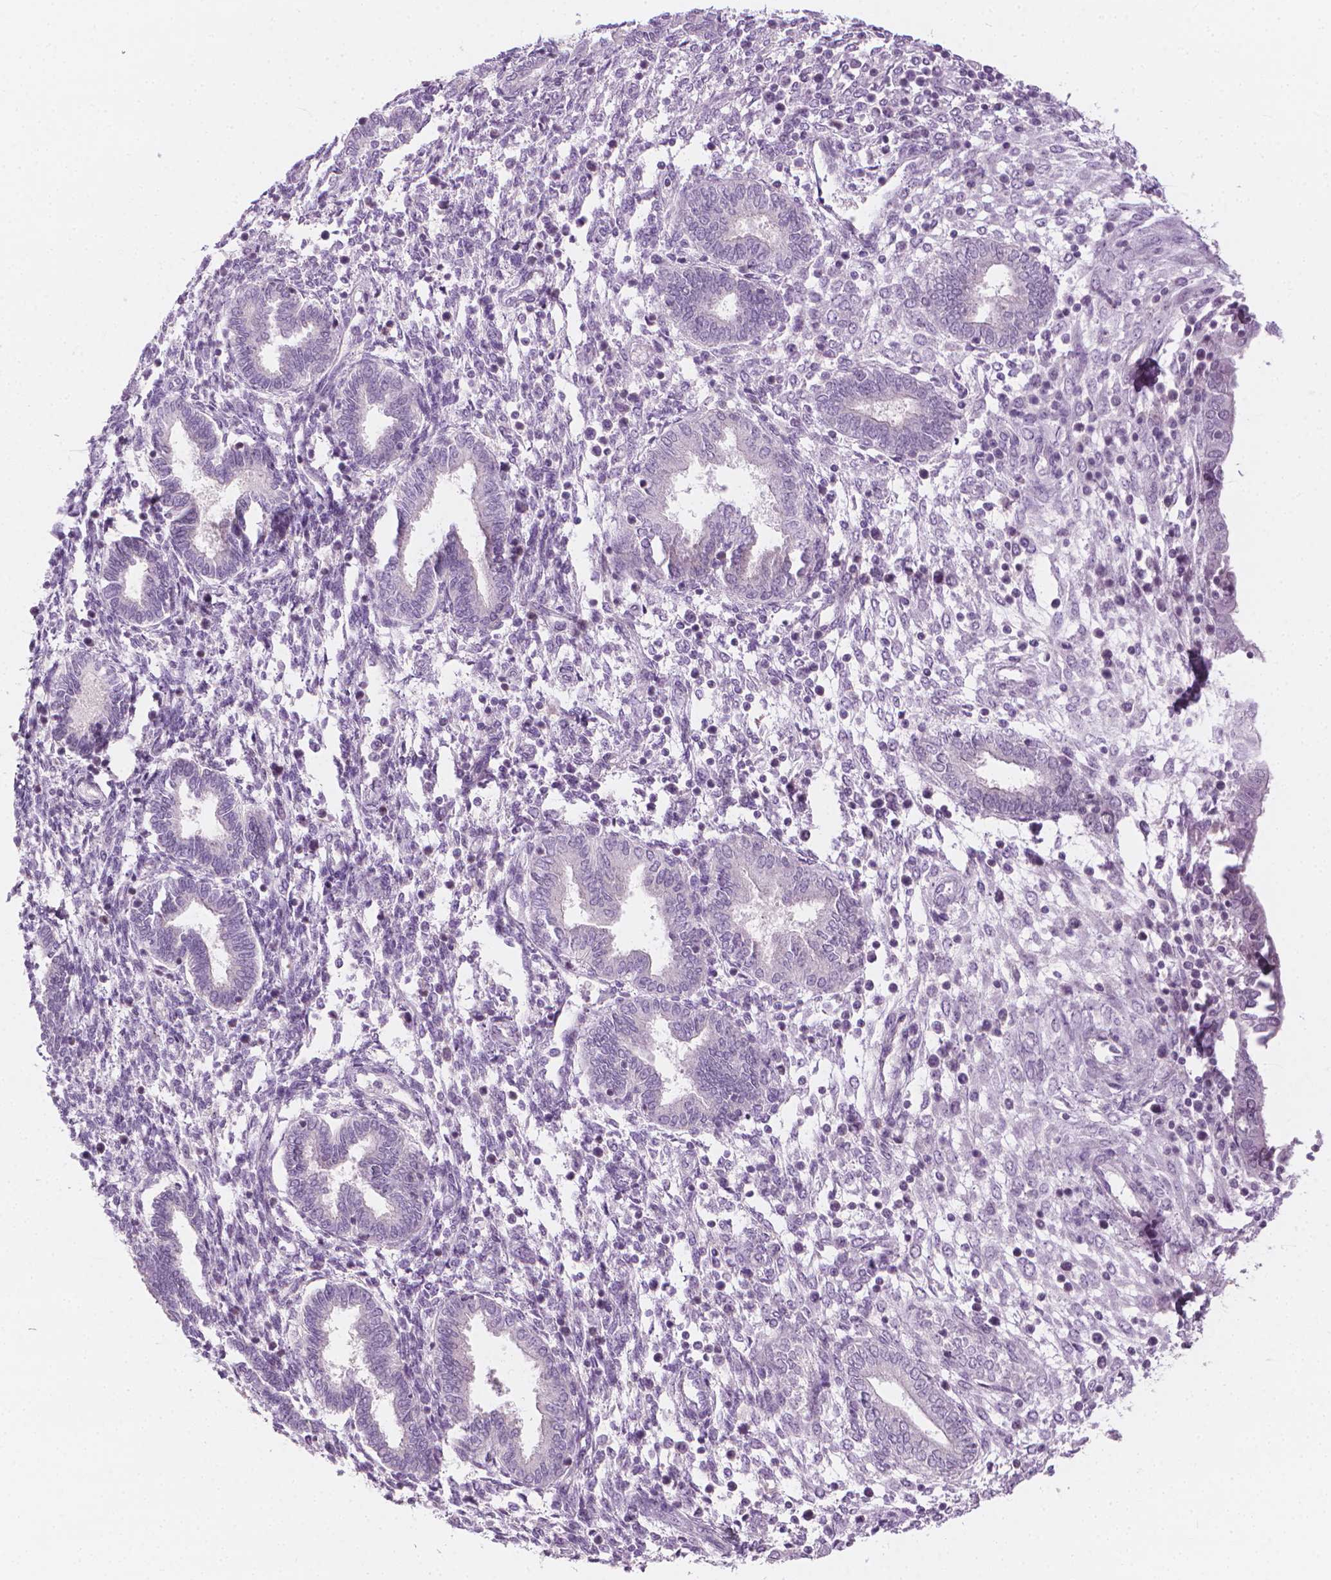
{"staining": {"intensity": "negative", "quantity": "none", "location": "none"}, "tissue": "endometrium", "cell_type": "Cells in endometrial stroma", "image_type": "normal", "snomed": [{"axis": "morphology", "description": "Normal tissue, NOS"}, {"axis": "topography", "description": "Endometrium"}], "caption": "This photomicrograph is of benign endometrium stained with immunohistochemistry (IHC) to label a protein in brown with the nuclei are counter-stained blue. There is no staining in cells in endometrial stroma. (DAB (3,3'-diaminobenzidine) immunohistochemistry (IHC) visualized using brightfield microscopy, high magnification).", "gene": "SHMT1", "patient": {"sex": "female", "age": 42}}